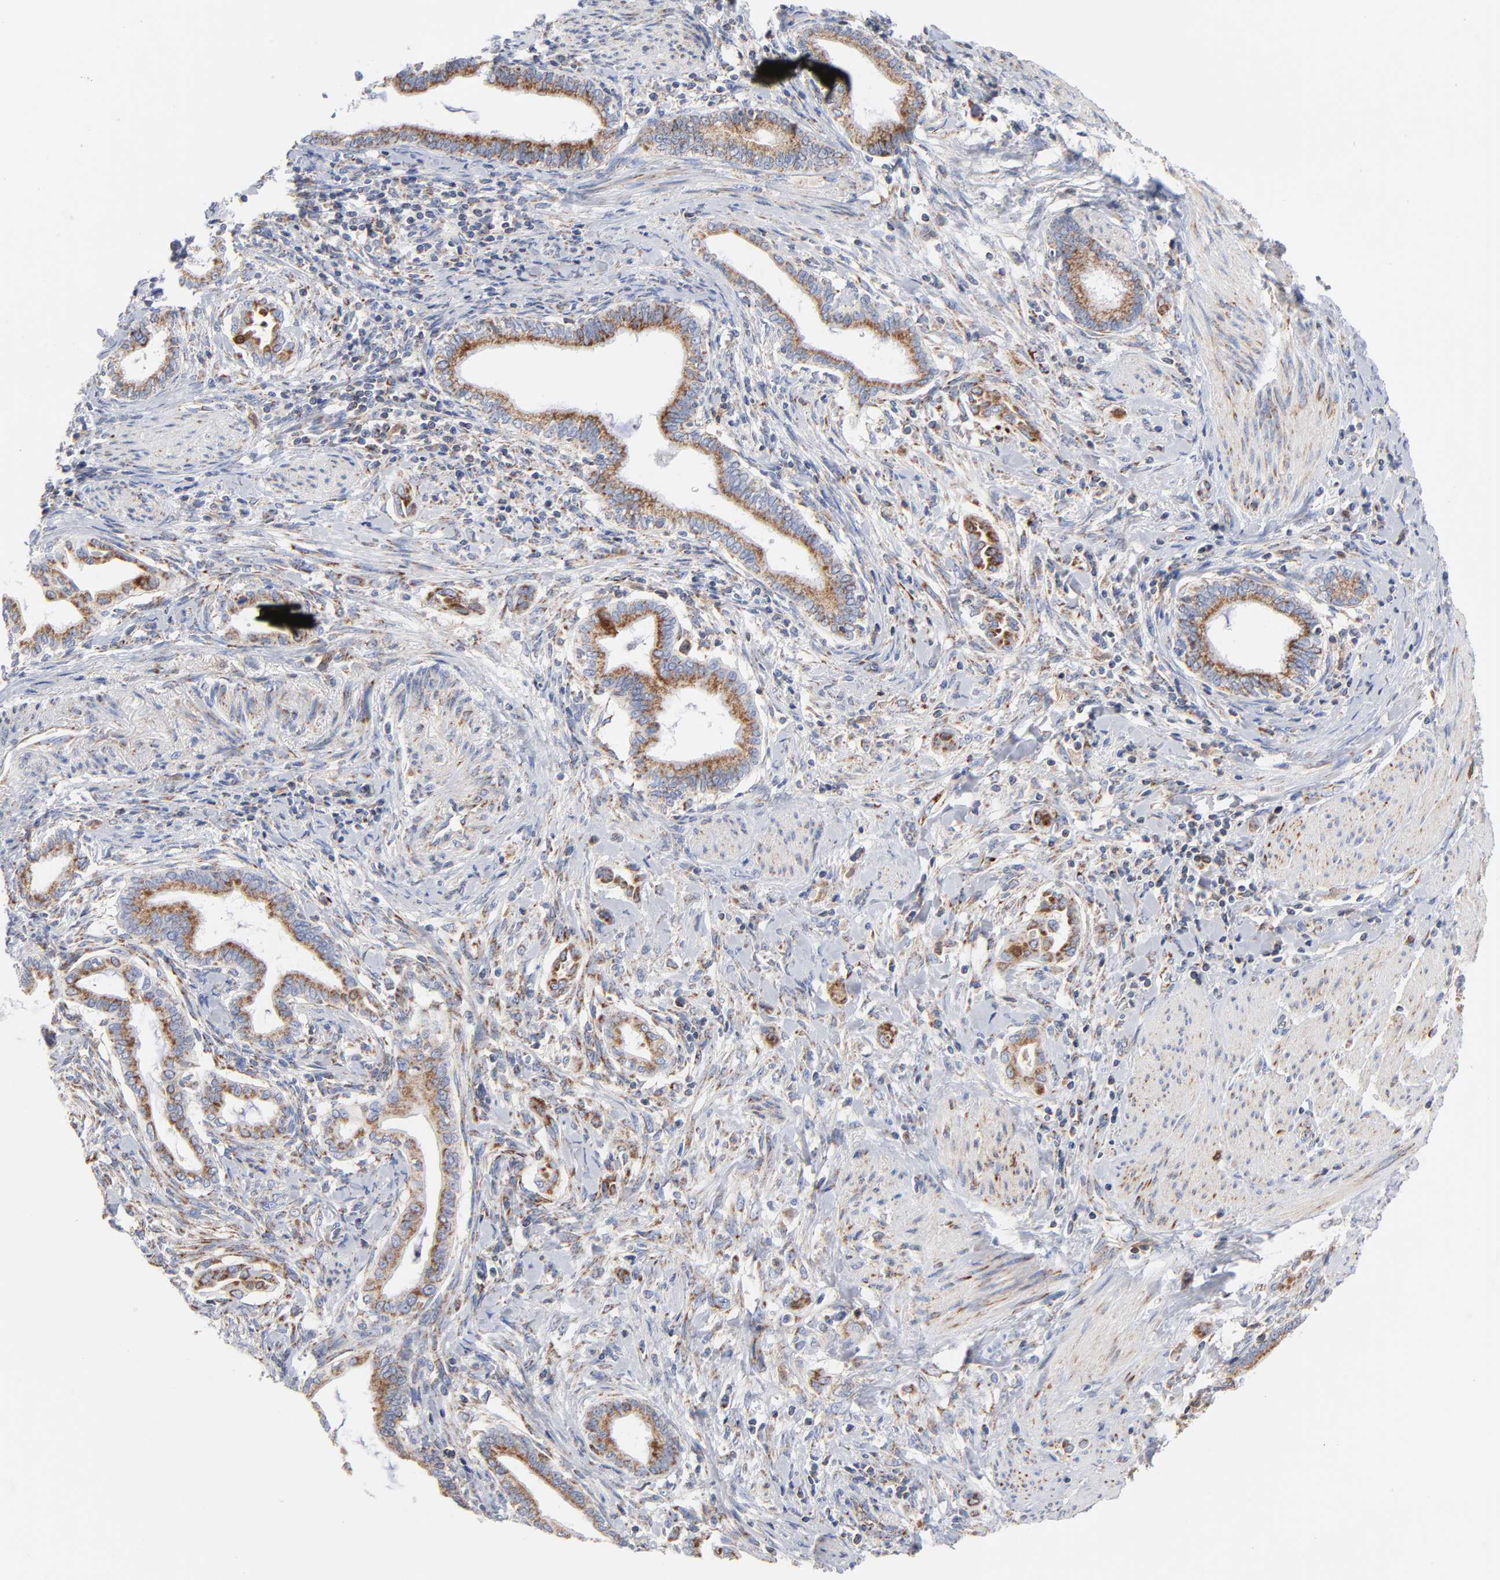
{"staining": {"intensity": "moderate", "quantity": ">75%", "location": "cytoplasmic/membranous"}, "tissue": "pancreatic cancer", "cell_type": "Tumor cells", "image_type": "cancer", "snomed": [{"axis": "morphology", "description": "Adenocarcinoma, NOS"}, {"axis": "topography", "description": "Pancreas"}], "caption": "IHC photomicrograph of human pancreatic cancer (adenocarcinoma) stained for a protein (brown), which displays medium levels of moderate cytoplasmic/membranous expression in approximately >75% of tumor cells.", "gene": "DIABLO", "patient": {"sex": "female", "age": 64}}